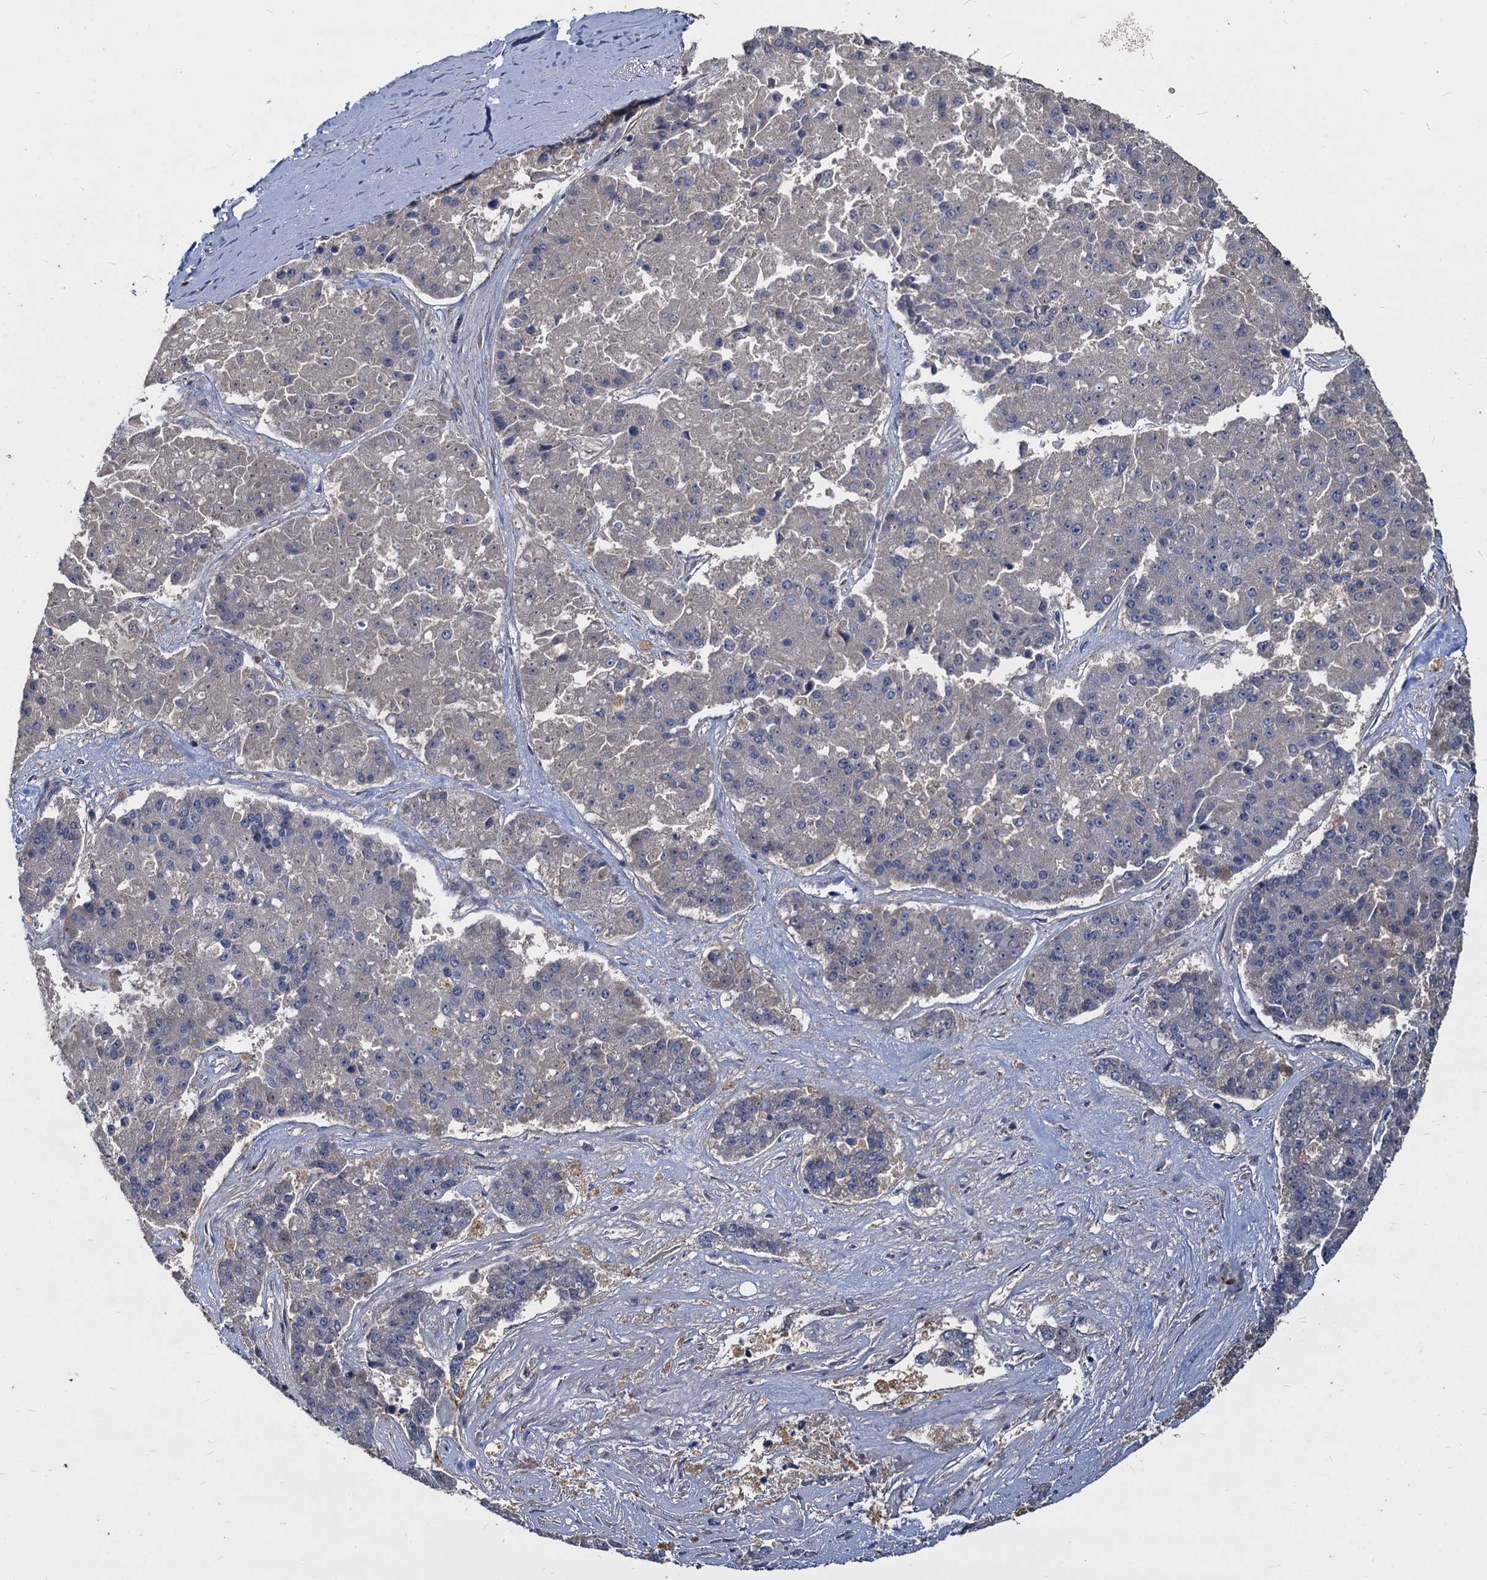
{"staining": {"intensity": "negative", "quantity": "none", "location": "none"}, "tissue": "pancreatic cancer", "cell_type": "Tumor cells", "image_type": "cancer", "snomed": [{"axis": "morphology", "description": "Adenocarcinoma, NOS"}, {"axis": "topography", "description": "Pancreas"}], "caption": "A high-resolution micrograph shows IHC staining of adenocarcinoma (pancreatic), which exhibits no significant expression in tumor cells. (DAB IHC, high magnification).", "gene": "CCDC184", "patient": {"sex": "male", "age": 50}}